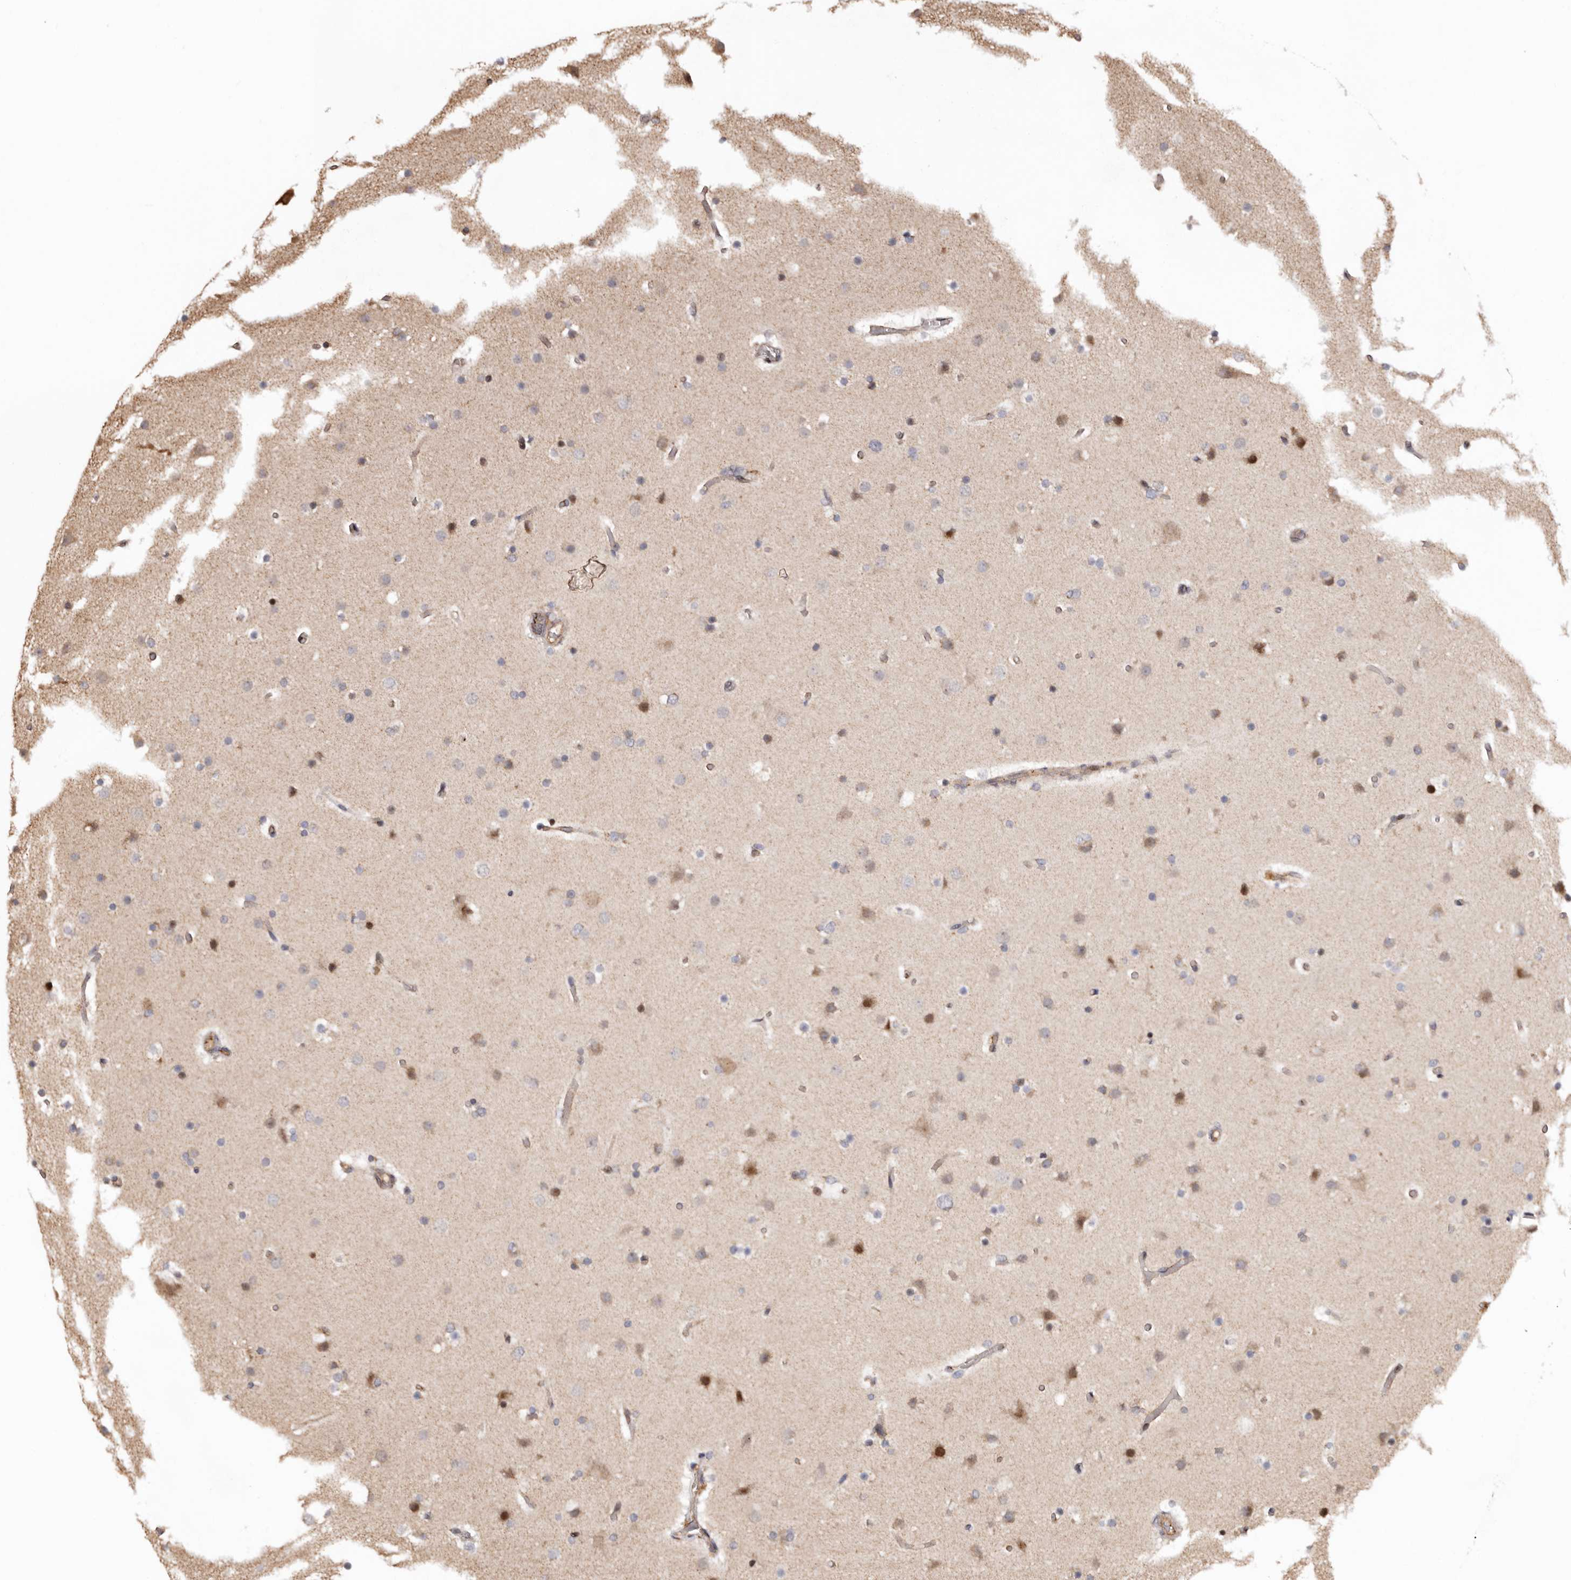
{"staining": {"intensity": "weak", "quantity": "25%-75%", "location": "cytoplasmic/membranous"}, "tissue": "glioma", "cell_type": "Tumor cells", "image_type": "cancer", "snomed": [{"axis": "morphology", "description": "Glioma, malignant, High grade"}, {"axis": "topography", "description": "Cerebral cortex"}], "caption": "Brown immunohistochemical staining in glioma shows weak cytoplasmic/membranous expression in about 25%-75% of tumor cells.", "gene": "GPR27", "patient": {"sex": "female", "age": 36}}